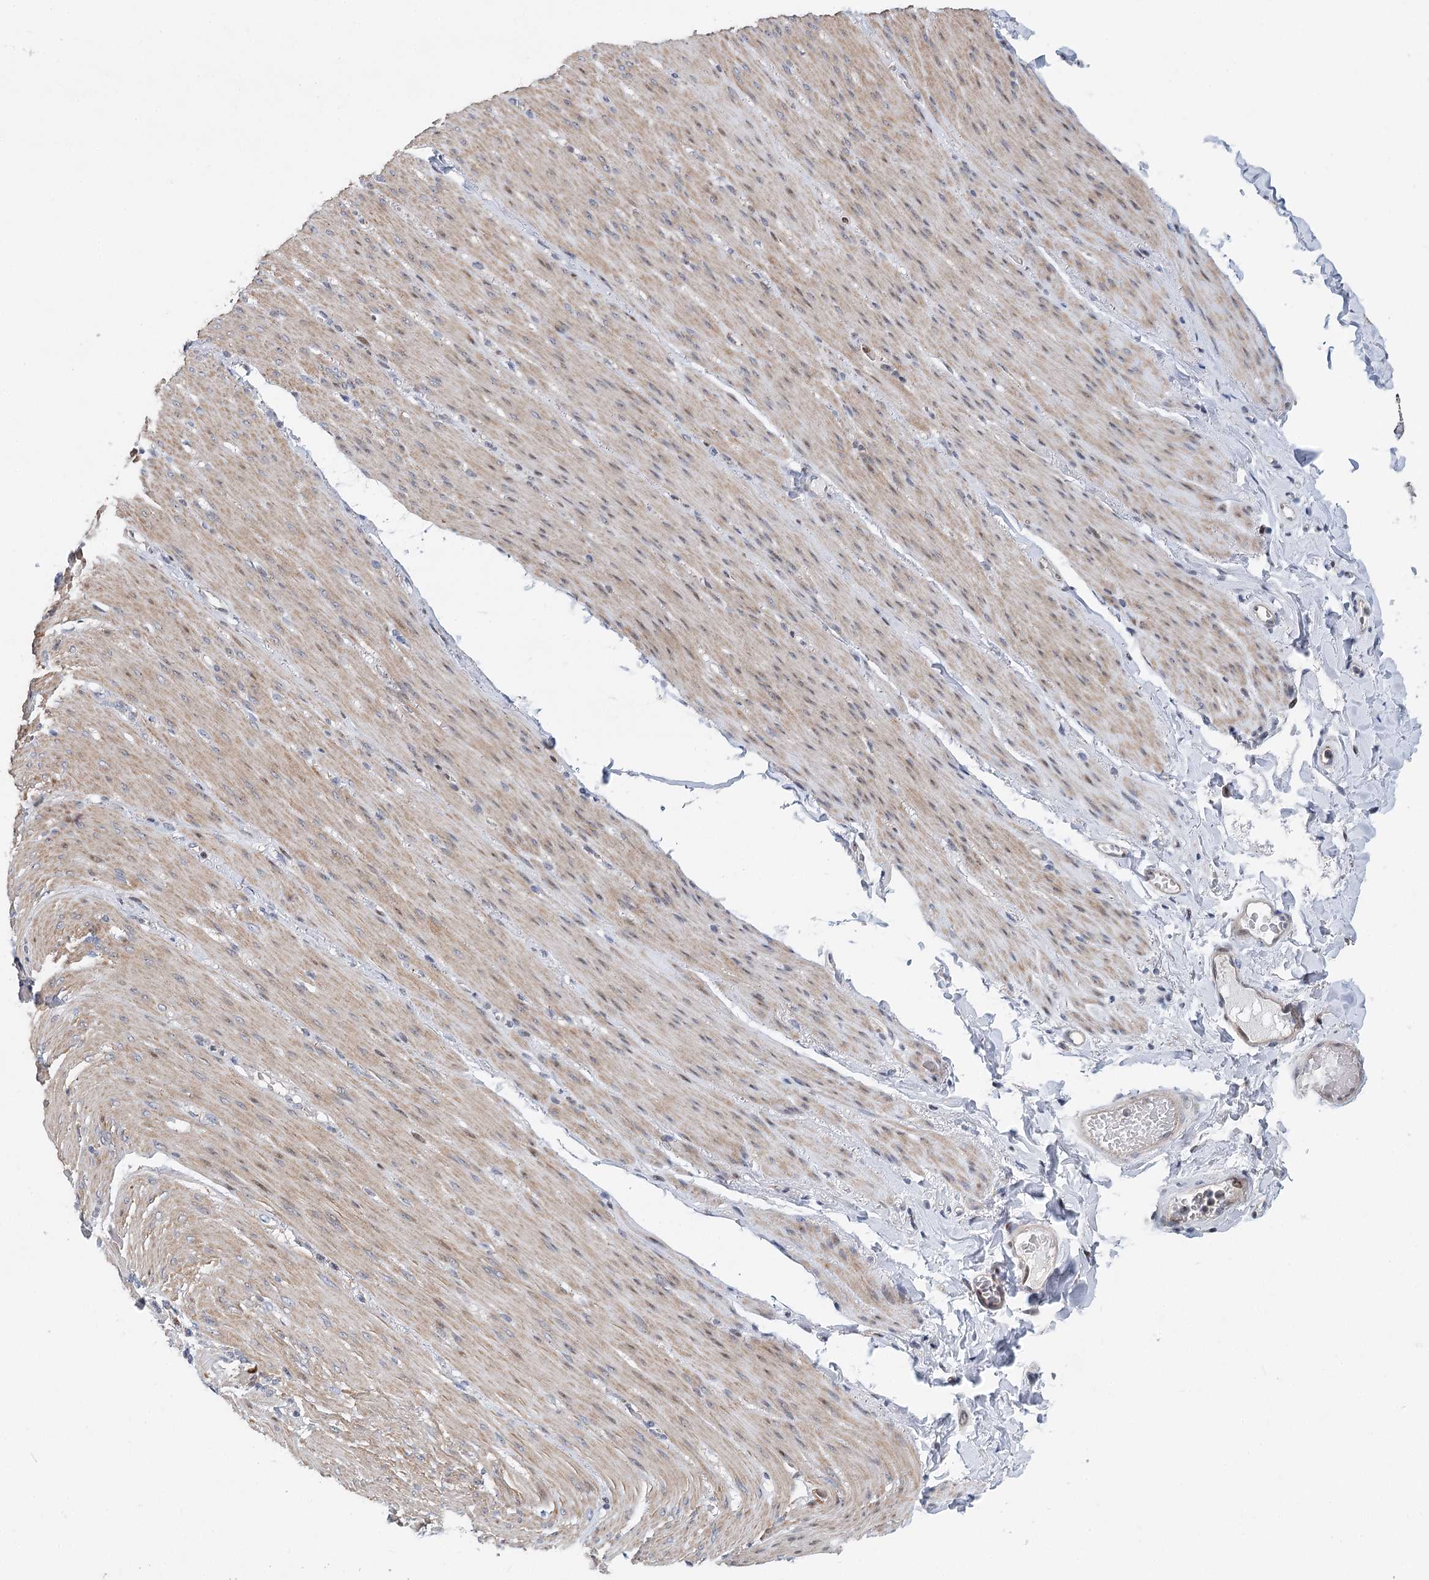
{"staining": {"intensity": "negative", "quantity": "none", "location": "none"}, "tissue": "soft tissue", "cell_type": "Chondrocytes", "image_type": "normal", "snomed": [{"axis": "morphology", "description": "Normal tissue, NOS"}, {"axis": "topography", "description": "Colon"}, {"axis": "topography", "description": "Peripheral nerve tissue"}], "caption": "This is an IHC histopathology image of normal soft tissue. There is no positivity in chondrocytes.", "gene": "CAMTA1", "patient": {"sex": "female", "age": 61}}